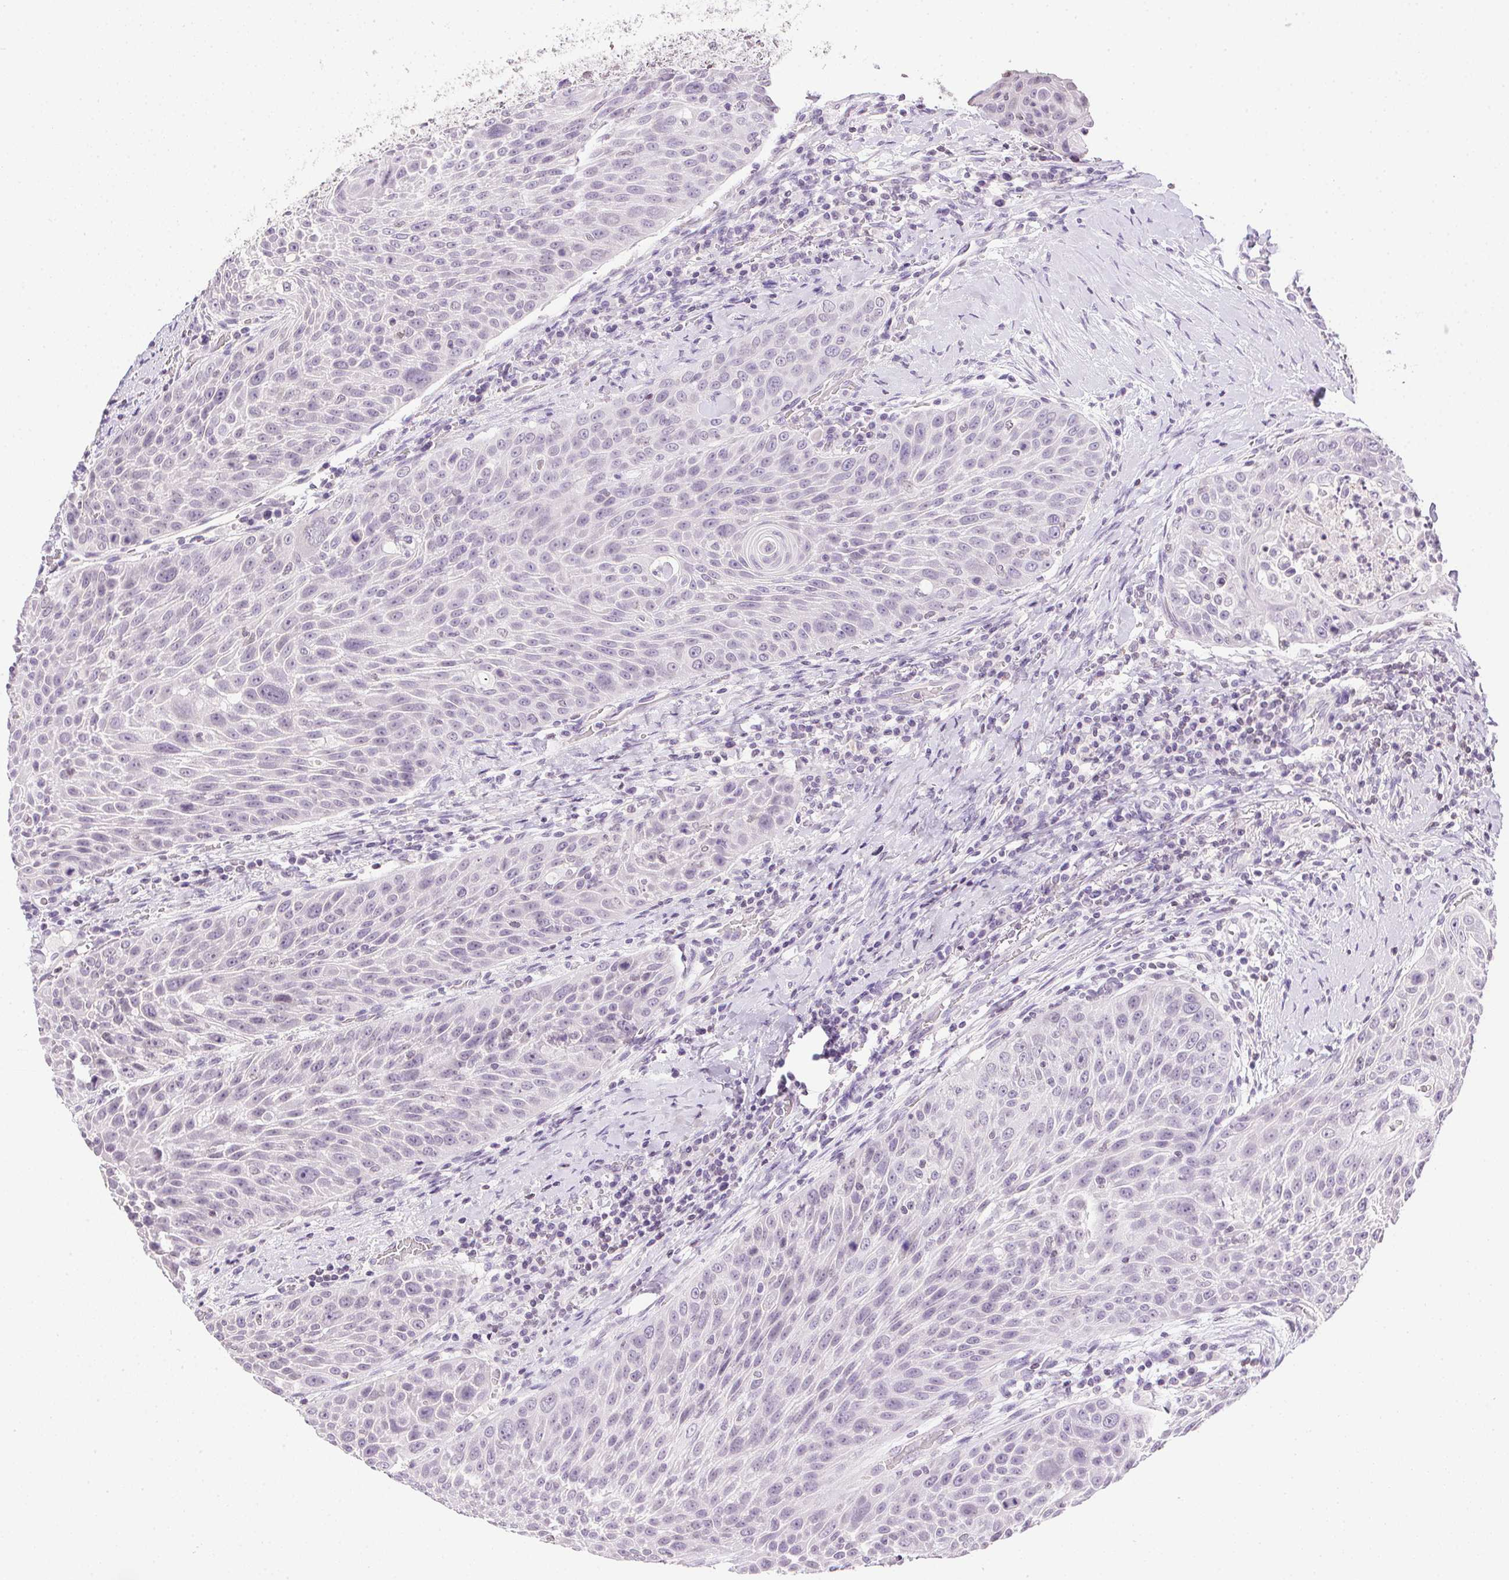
{"staining": {"intensity": "negative", "quantity": "none", "location": "none"}, "tissue": "head and neck cancer", "cell_type": "Tumor cells", "image_type": "cancer", "snomed": [{"axis": "morphology", "description": "Squamous cell carcinoma, NOS"}, {"axis": "topography", "description": "Head-Neck"}], "caption": "Micrograph shows no protein positivity in tumor cells of squamous cell carcinoma (head and neck) tissue.", "gene": "PRL", "patient": {"sex": "male", "age": 69}}